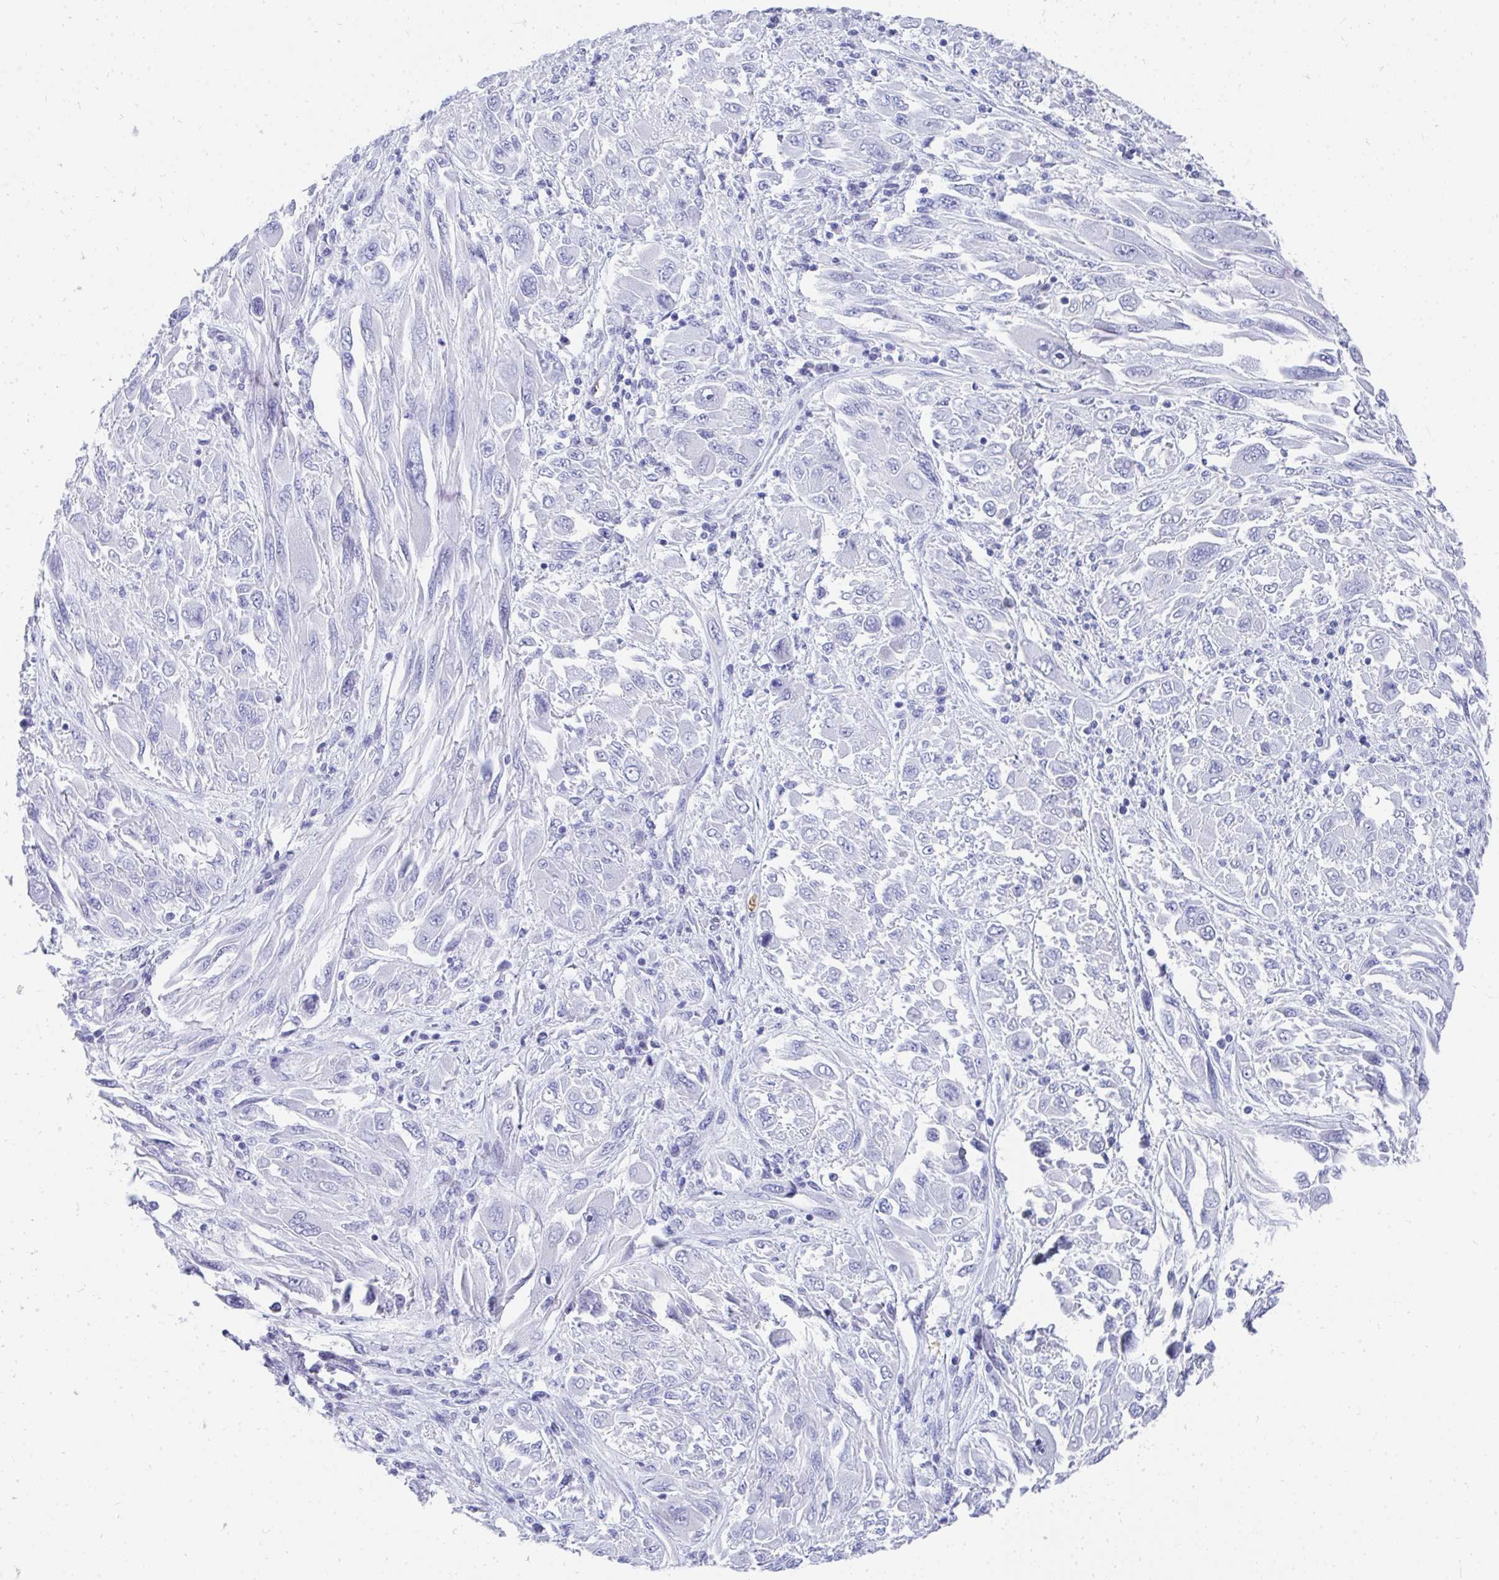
{"staining": {"intensity": "negative", "quantity": "none", "location": "none"}, "tissue": "melanoma", "cell_type": "Tumor cells", "image_type": "cancer", "snomed": [{"axis": "morphology", "description": "Malignant melanoma, NOS"}, {"axis": "topography", "description": "Skin"}], "caption": "The histopathology image demonstrates no significant expression in tumor cells of malignant melanoma.", "gene": "MROH2B", "patient": {"sex": "female", "age": 91}}